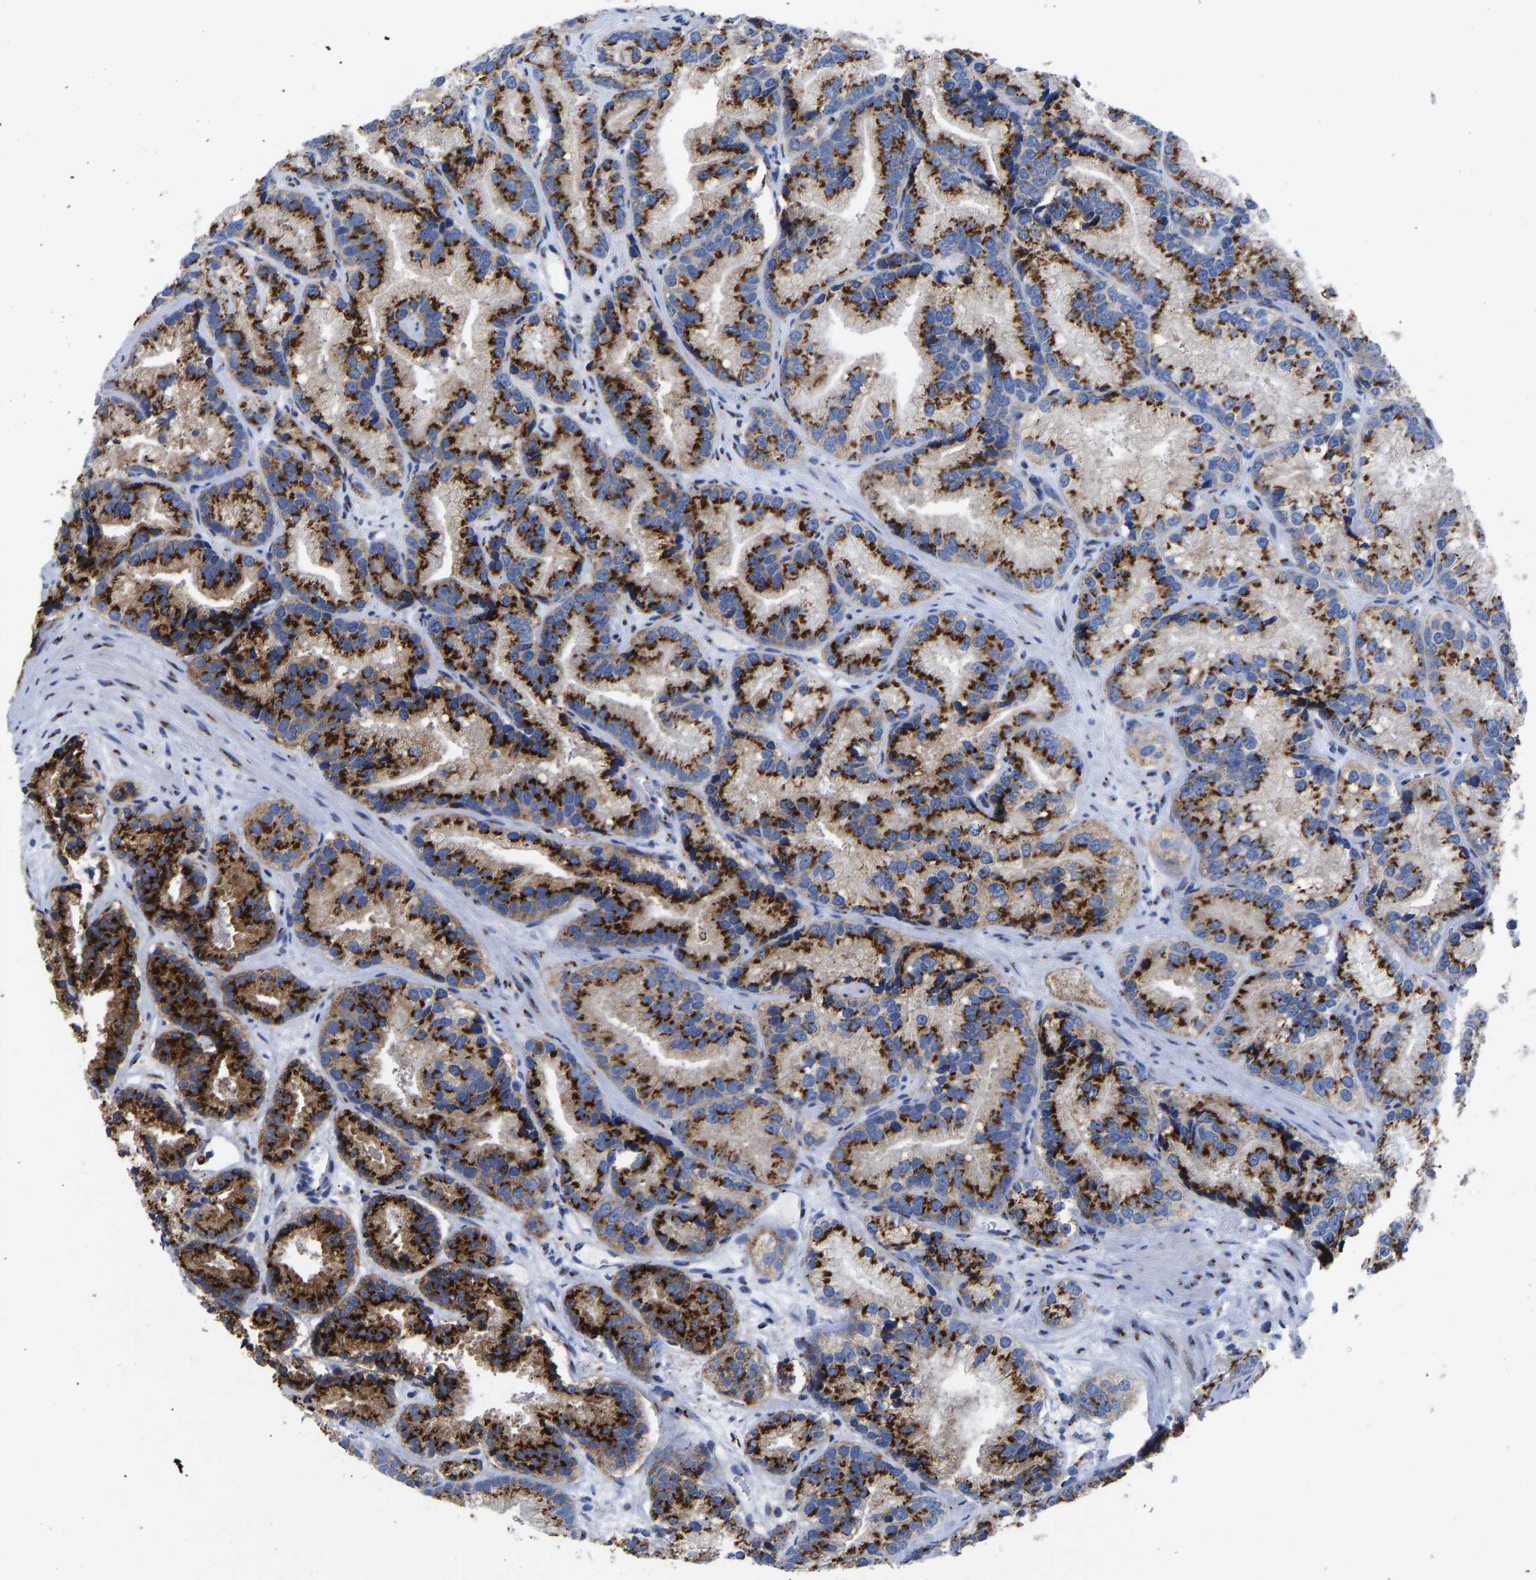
{"staining": {"intensity": "strong", "quantity": ">75%", "location": "cytoplasmic/membranous"}, "tissue": "prostate cancer", "cell_type": "Tumor cells", "image_type": "cancer", "snomed": [{"axis": "morphology", "description": "Adenocarcinoma, Low grade"}, {"axis": "topography", "description": "Prostate"}], "caption": "This photomicrograph shows prostate adenocarcinoma (low-grade) stained with immunohistochemistry to label a protein in brown. The cytoplasmic/membranous of tumor cells show strong positivity for the protein. Nuclei are counter-stained blue.", "gene": "TMEM87A", "patient": {"sex": "male", "age": 89}}